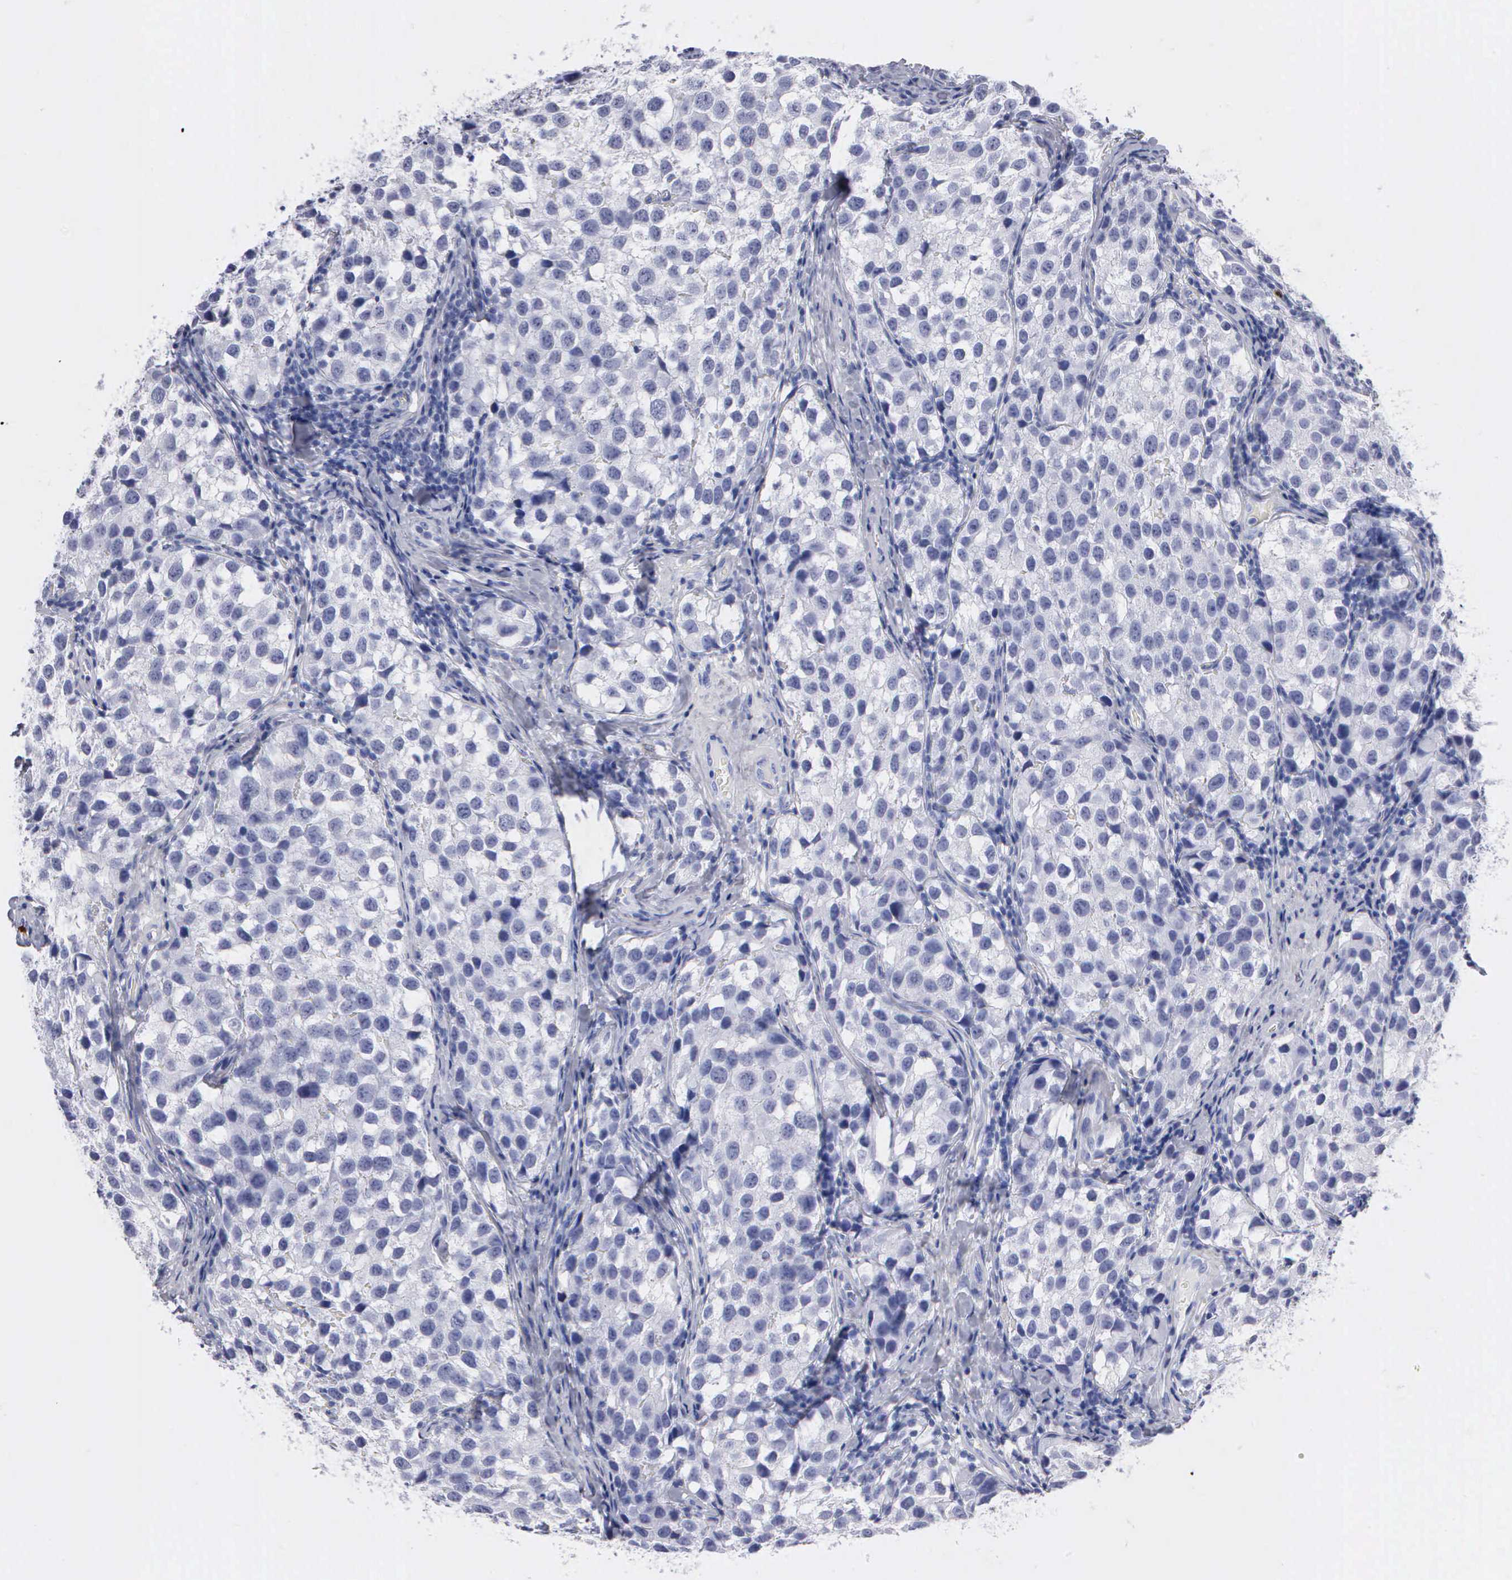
{"staining": {"intensity": "negative", "quantity": "none", "location": "none"}, "tissue": "testis cancer", "cell_type": "Tumor cells", "image_type": "cancer", "snomed": [{"axis": "morphology", "description": "Seminoma, NOS"}, {"axis": "topography", "description": "Testis"}], "caption": "Tumor cells are negative for protein expression in human seminoma (testis).", "gene": "CTSG", "patient": {"sex": "male", "age": 39}}